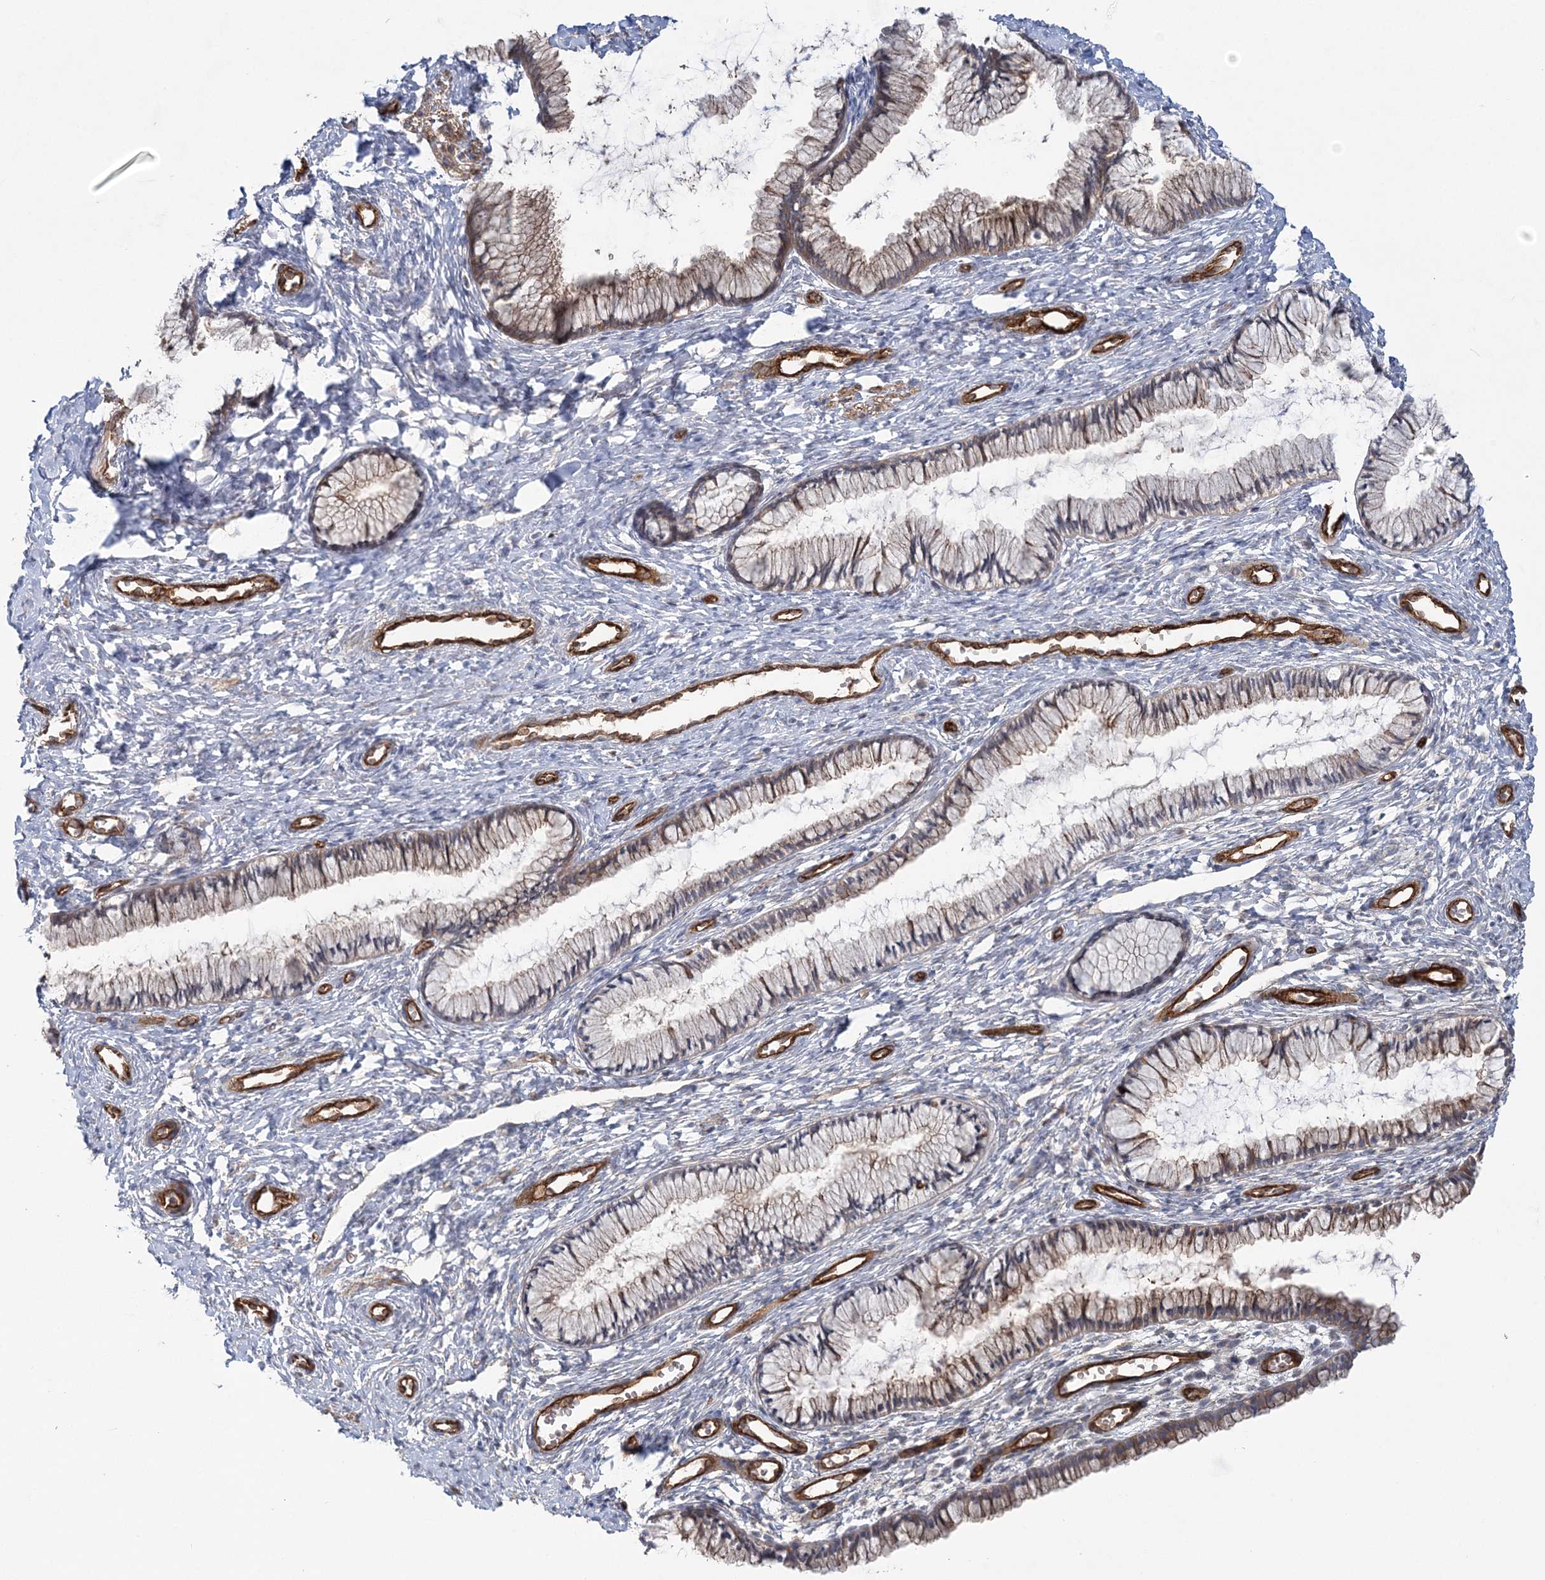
{"staining": {"intensity": "negative", "quantity": "none", "location": "none"}, "tissue": "cervix", "cell_type": "Glandular cells", "image_type": "normal", "snomed": [{"axis": "morphology", "description": "Normal tissue, NOS"}, {"axis": "topography", "description": "Cervix"}], "caption": "IHC of benign cervix exhibits no staining in glandular cells. Brightfield microscopy of IHC stained with DAB (3,3'-diaminobenzidine) (brown) and hematoxylin (blue), captured at high magnification.", "gene": "AFAP1L2", "patient": {"sex": "female", "age": 27}}